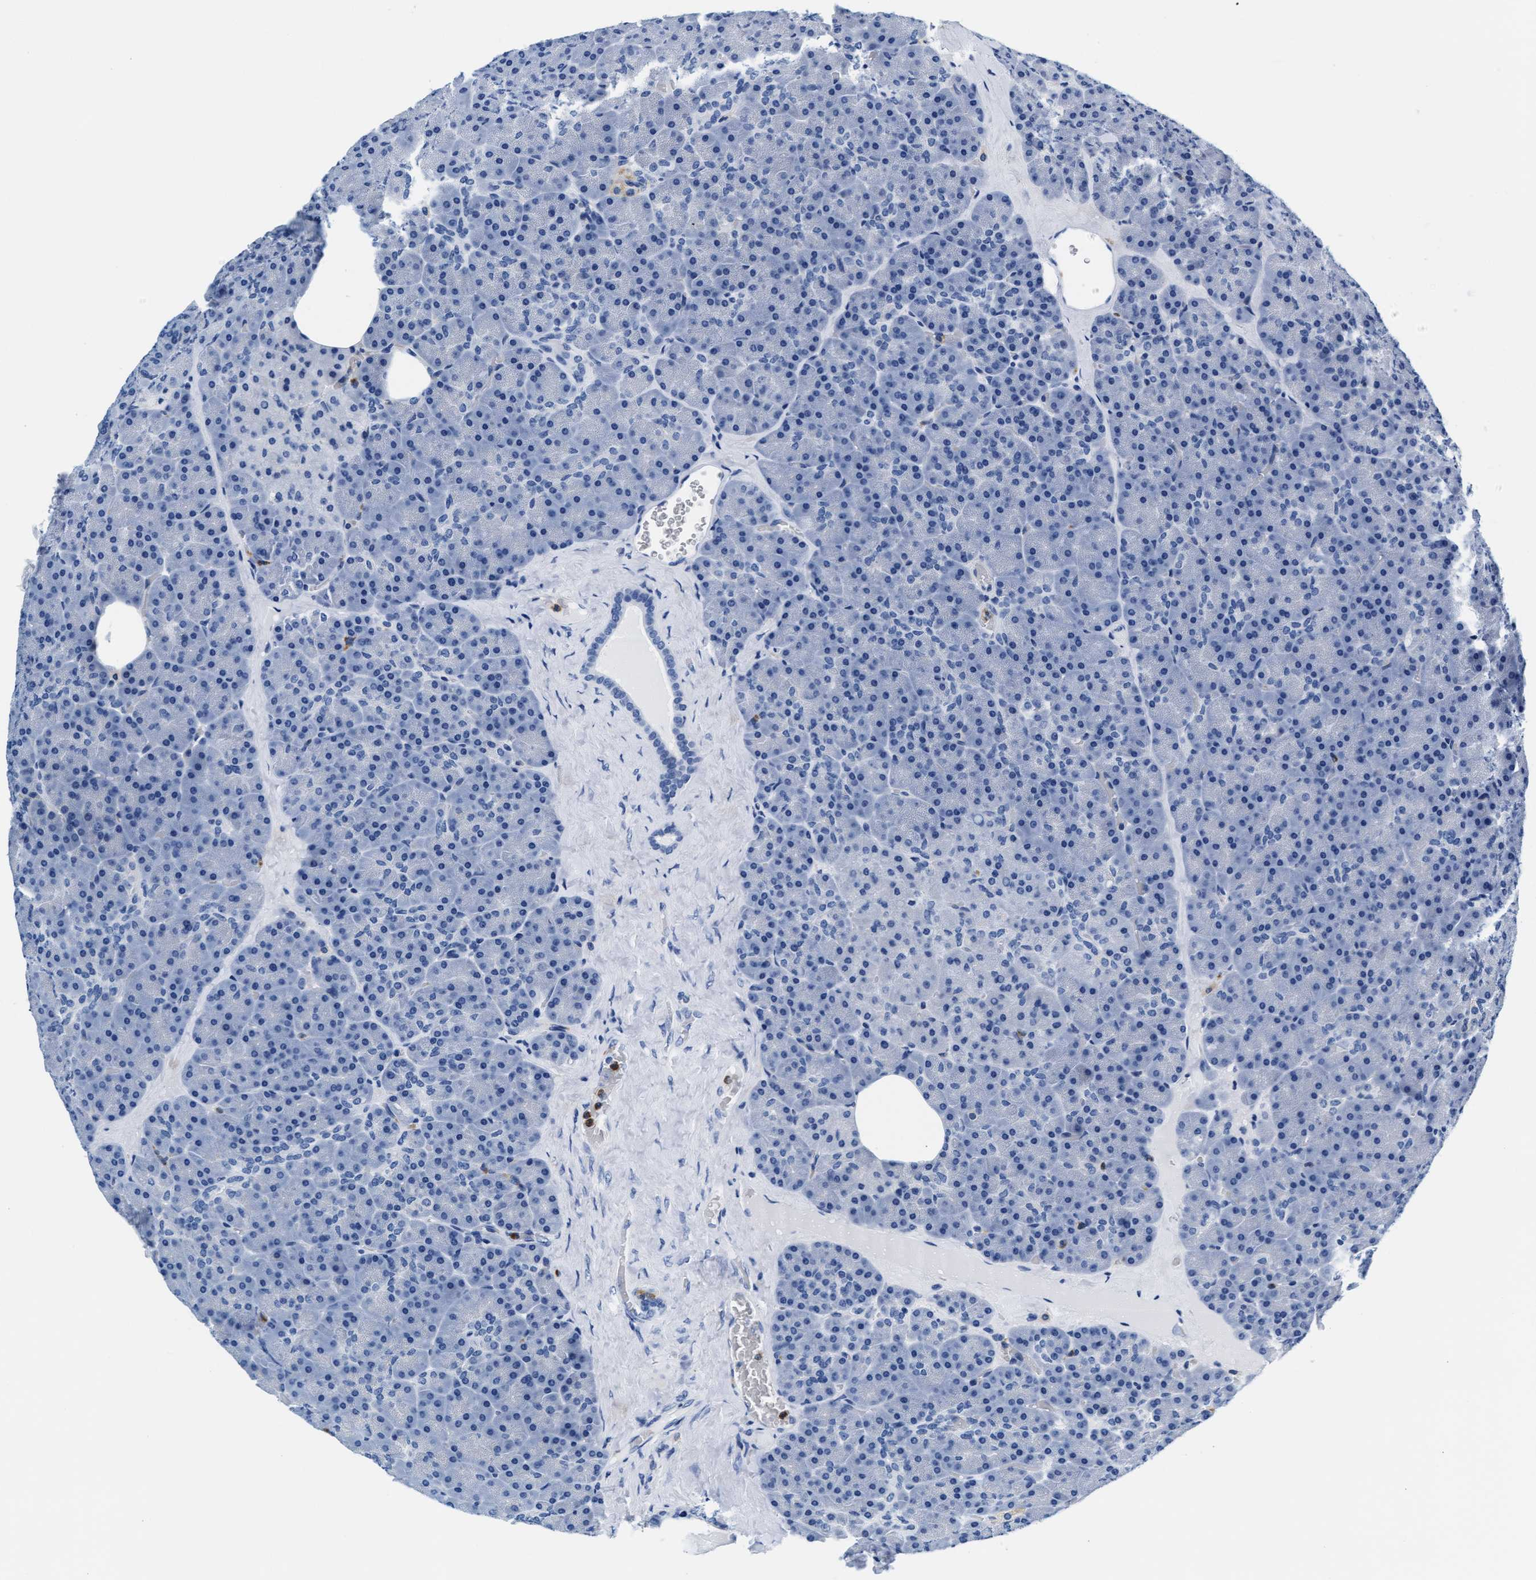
{"staining": {"intensity": "negative", "quantity": "none", "location": "none"}, "tissue": "pancreas", "cell_type": "Exocrine glandular cells", "image_type": "normal", "snomed": [{"axis": "morphology", "description": "Normal tissue, NOS"}, {"axis": "morphology", "description": "Carcinoid, malignant, NOS"}, {"axis": "topography", "description": "Pancreas"}], "caption": "DAB immunohistochemical staining of unremarkable human pancreas shows no significant expression in exocrine glandular cells. The staining is performed using DAB (3,3'-diaminobenzidine) brown chromogen with nuclei counter-stained in using hematoxylin.", "gene": "MMP8", "patient": {"sex": "female", "age": 35}}